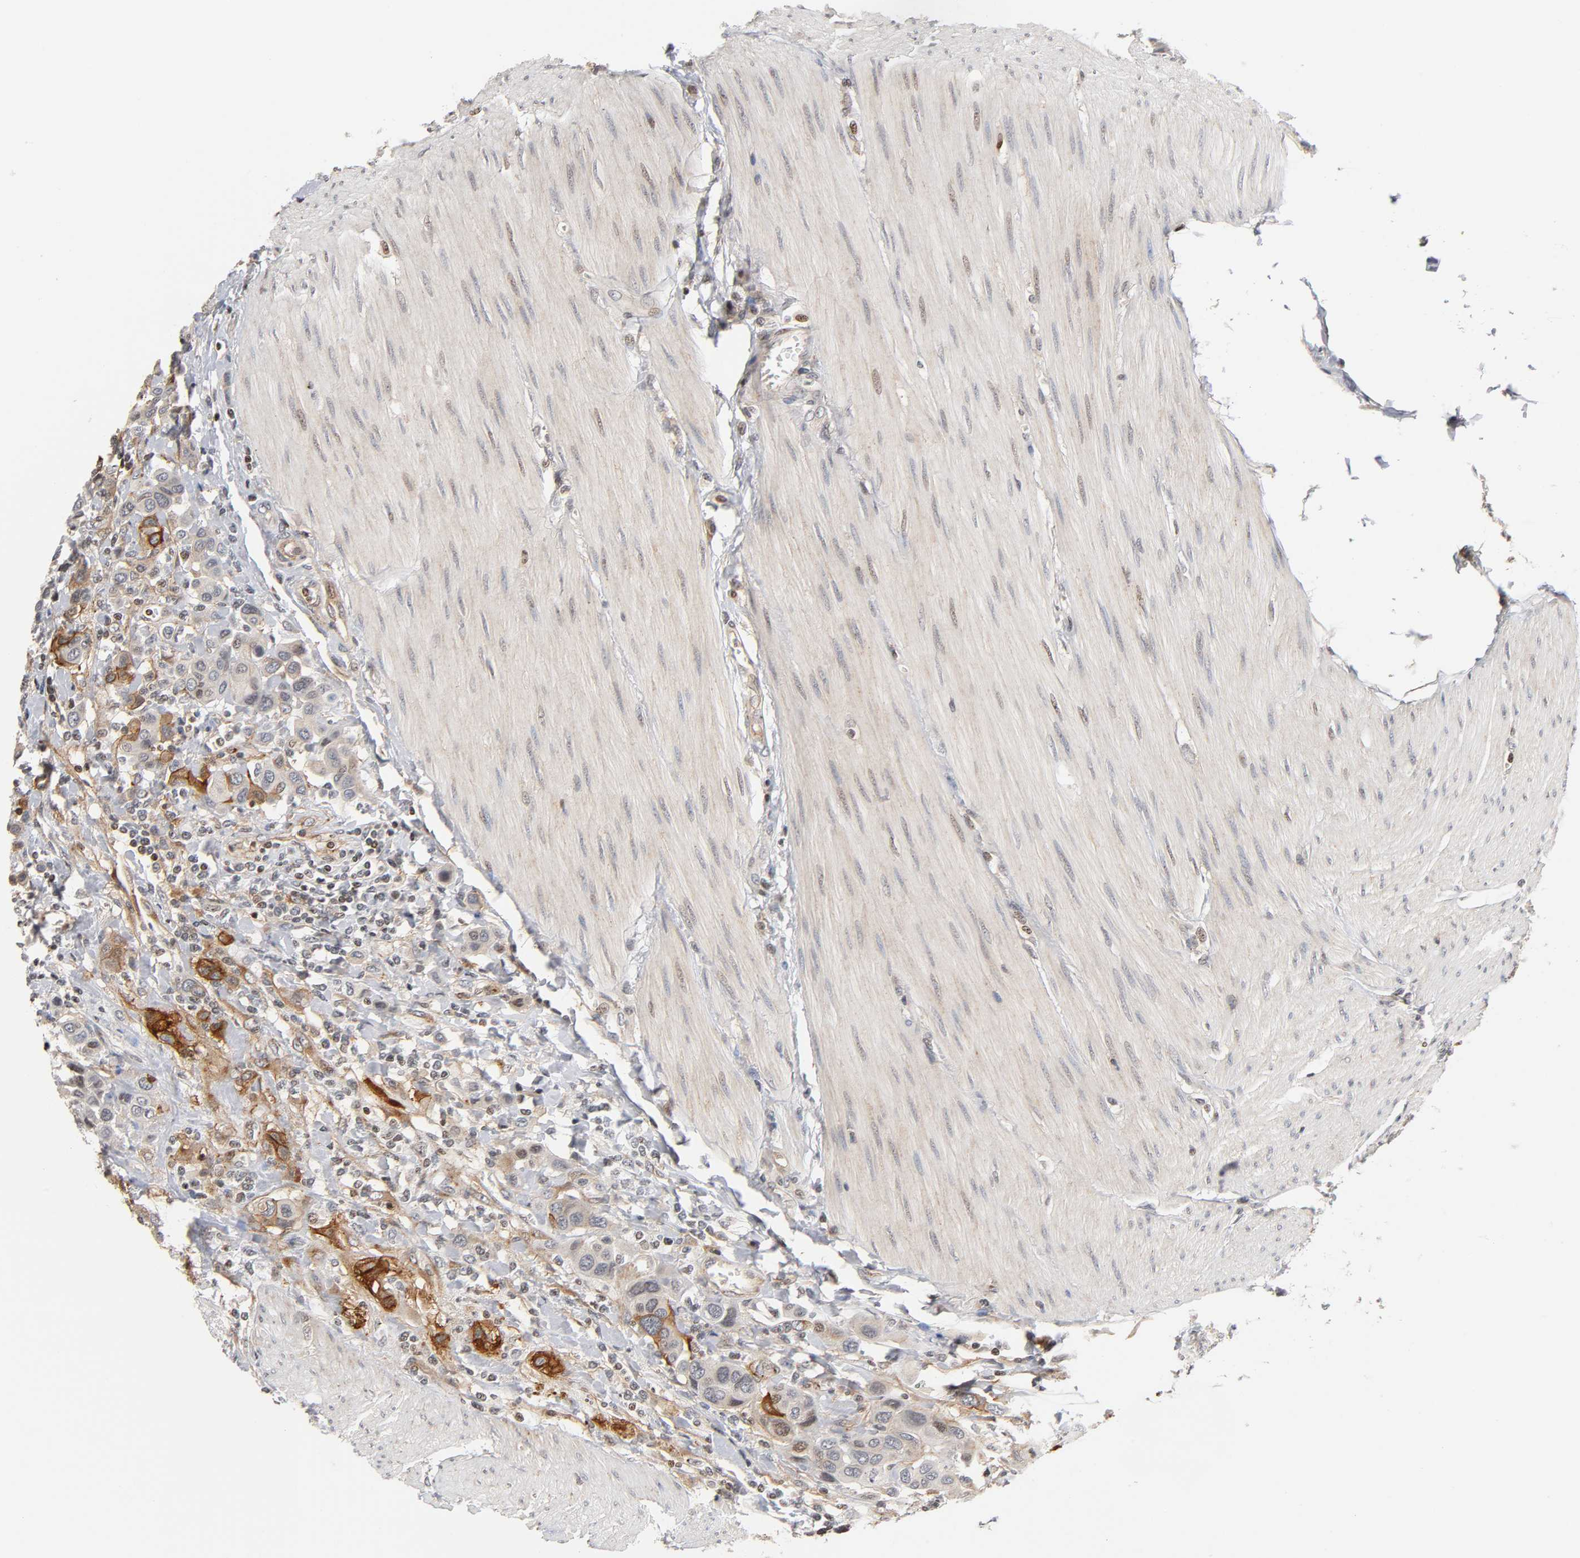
{"staining": {"intensity": "strong", "quantity": "25%-75%", "location": "cytoplasmic/membranous"}, "tissue": "urothelial cancer", "cell_type": "Tumor cells", "image_type": "cancer", "snomed": [{"axis": "morphology", "description": "Urothelial carcinoma, High grade"}, {"axis": "topography", "description": "Urinary bladder"}], "caption": "Immunohistochemistry (IHC) photomicrograph of urothelial cancer stained for a protein (brown), which exhibits high levels of strong cytoplasmic/membranous staining in approximately 25%-75% of tumor cells.", "gene": "ITGAV", "patient": {"sex": "male", "age": 50}}